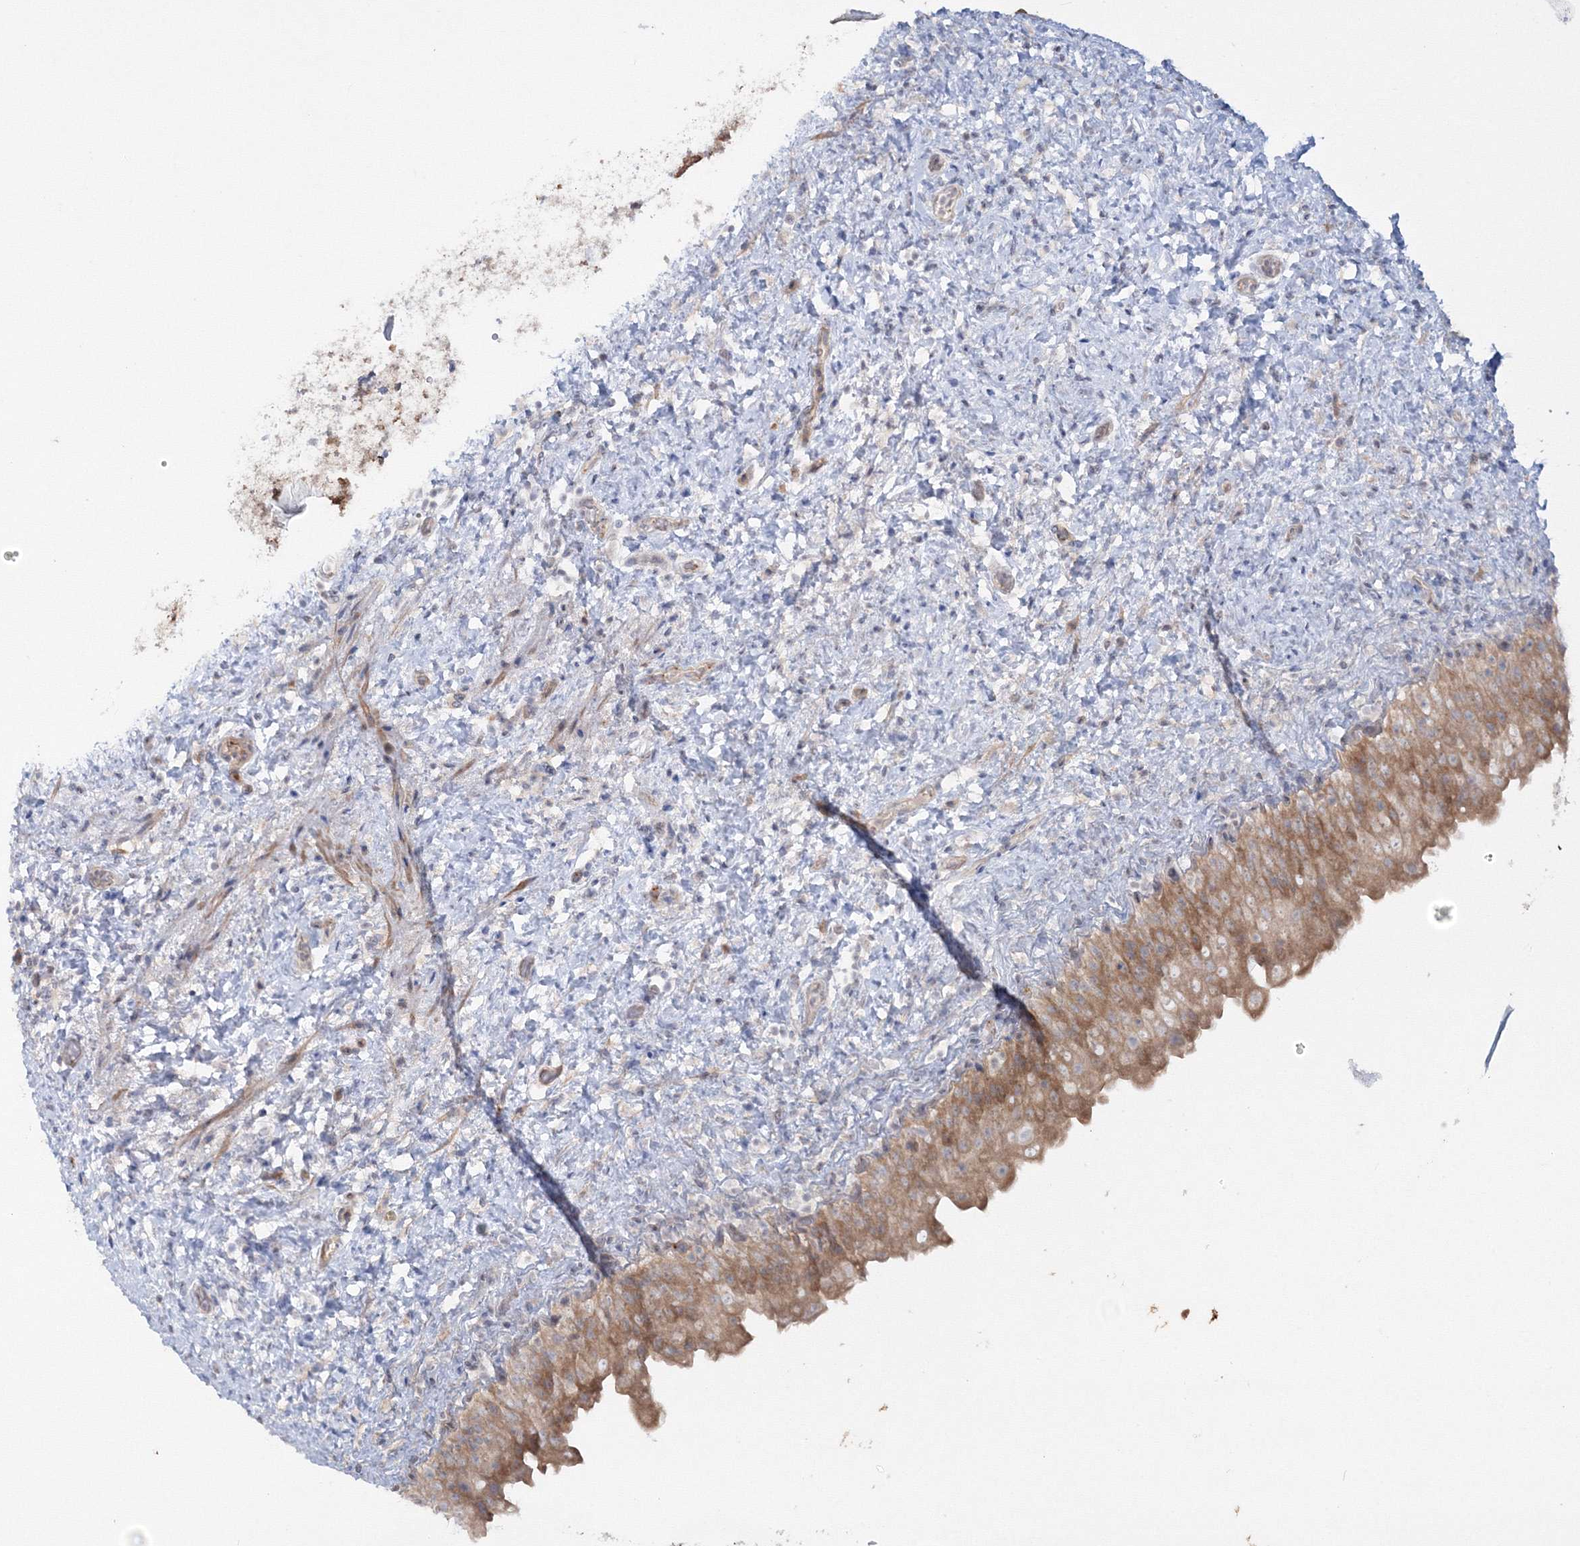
{"staining": {"intensity": "moderate", "quantity": ">75%", "location": "cytoplasmic/membranous"}, "tissue": "urinary bladder", "cell_type": "Urothelial cells", "image_type": "normal", "snomed": [{"axis": "morphology", "description": "Normal tissue, NOS"}, {"axis": "topography", "description": "Urinary bladder"}], "caption": "Benign urinary bladder displays moderate cytoplasmic/membranous expression in about >75% of urothelial cells, visualized by immunohistochemistry.", "gene": "IPMK", "patient": {"sex": "female", "age": 27}}